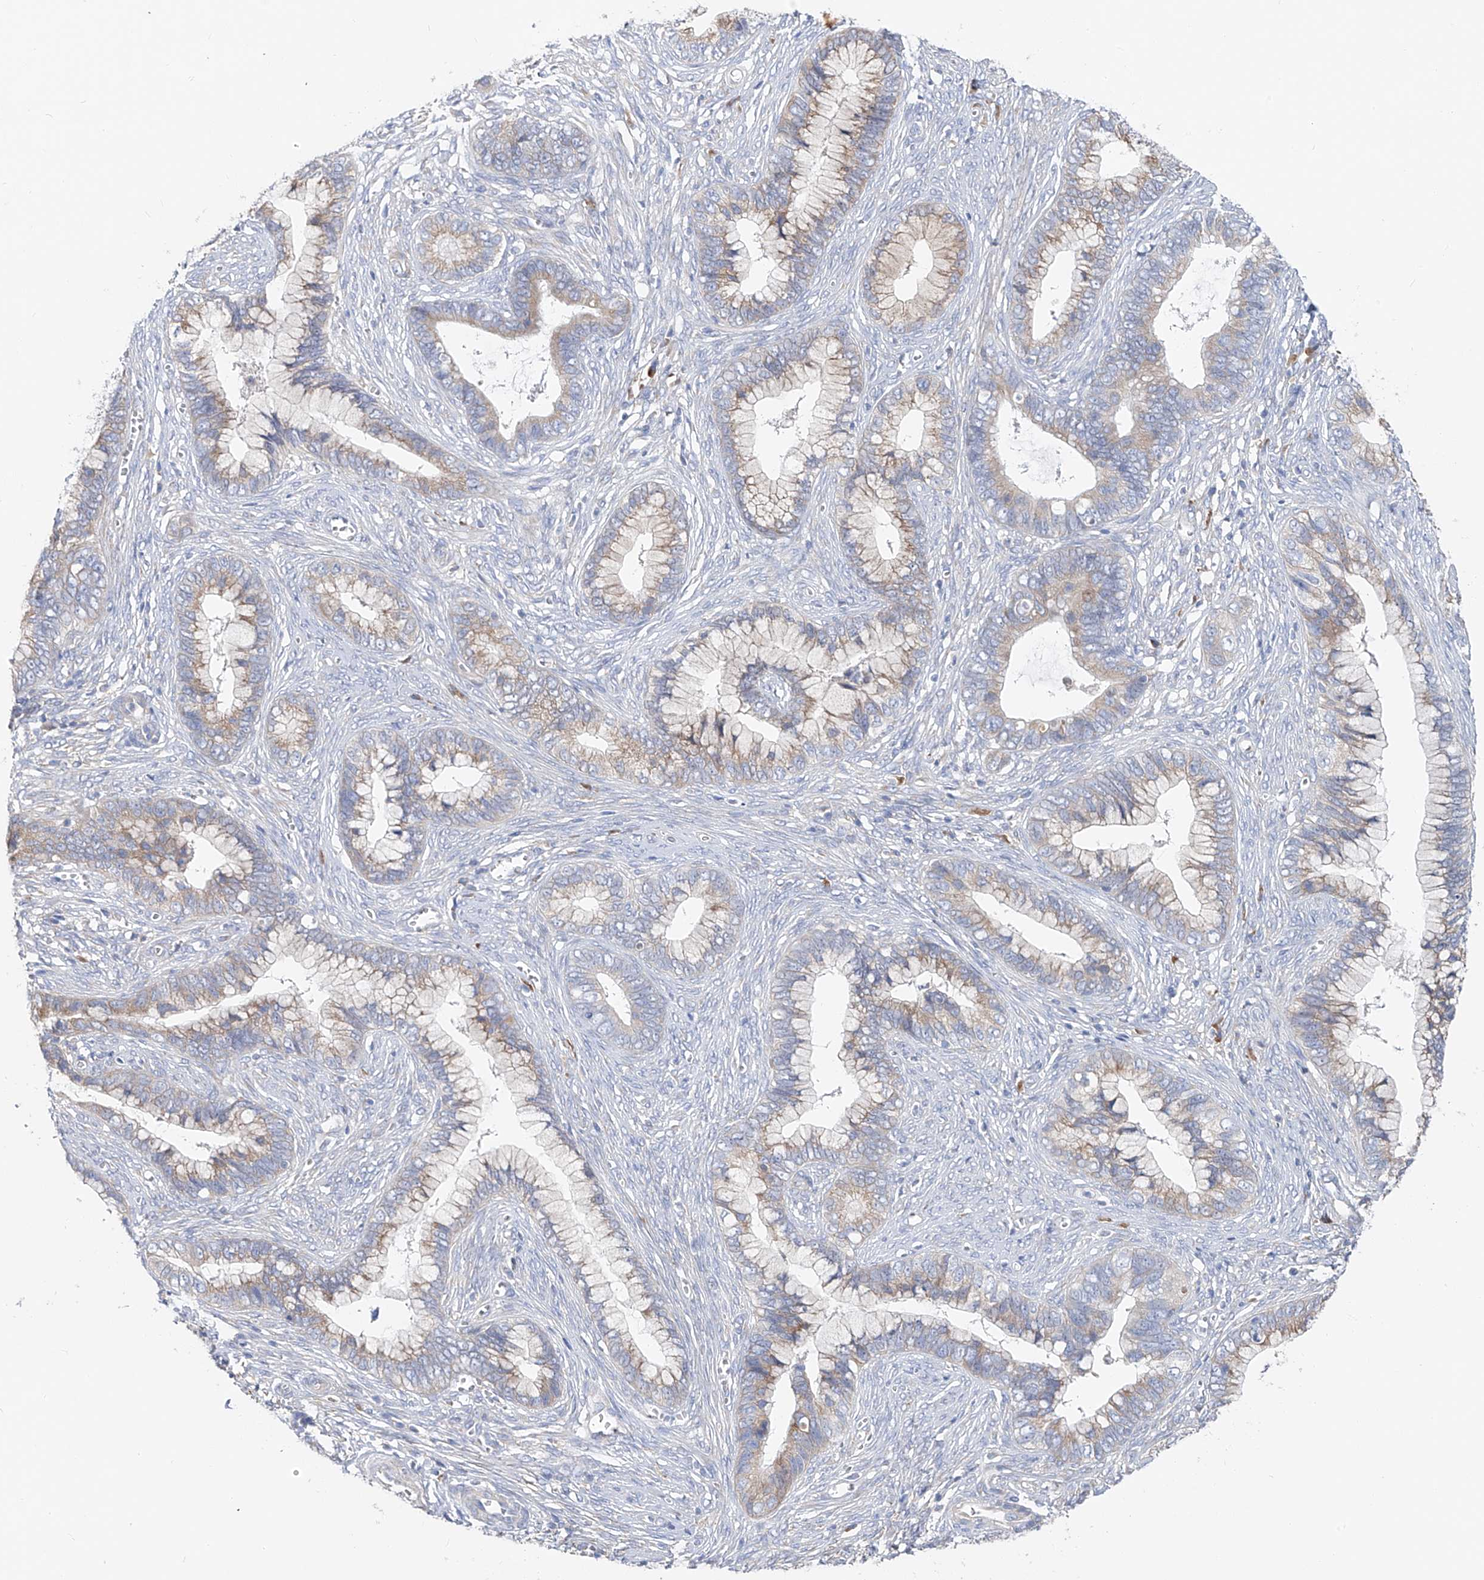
{"staining": {"intensity": "weak", "quantity": "25%-75%", "location": "cytoplasmic/membranous"}, "tissue": "cervical cancer", "cell_type": "Tumor cells", "image_type": "cancer", "snomed": [{"axis": "morphology", "description": "Adenocarcinoma, NOS"}, {"axis": "topography", "description": "Cervix"}], "caption": "Tumor cells show low levels of weak cytoplasmic/membranous staining in about 25%-75% of cells in human cervical cancer (adenocarcinoma). The protein of interest is stained brown, and the nuclei are stained in blue (DAB (3,3'-diaminobenzidine) IHC with brightfield microscopy, high magnification).", "gene": "UFL1", "patient": {"sex": "female", "age": 44}}